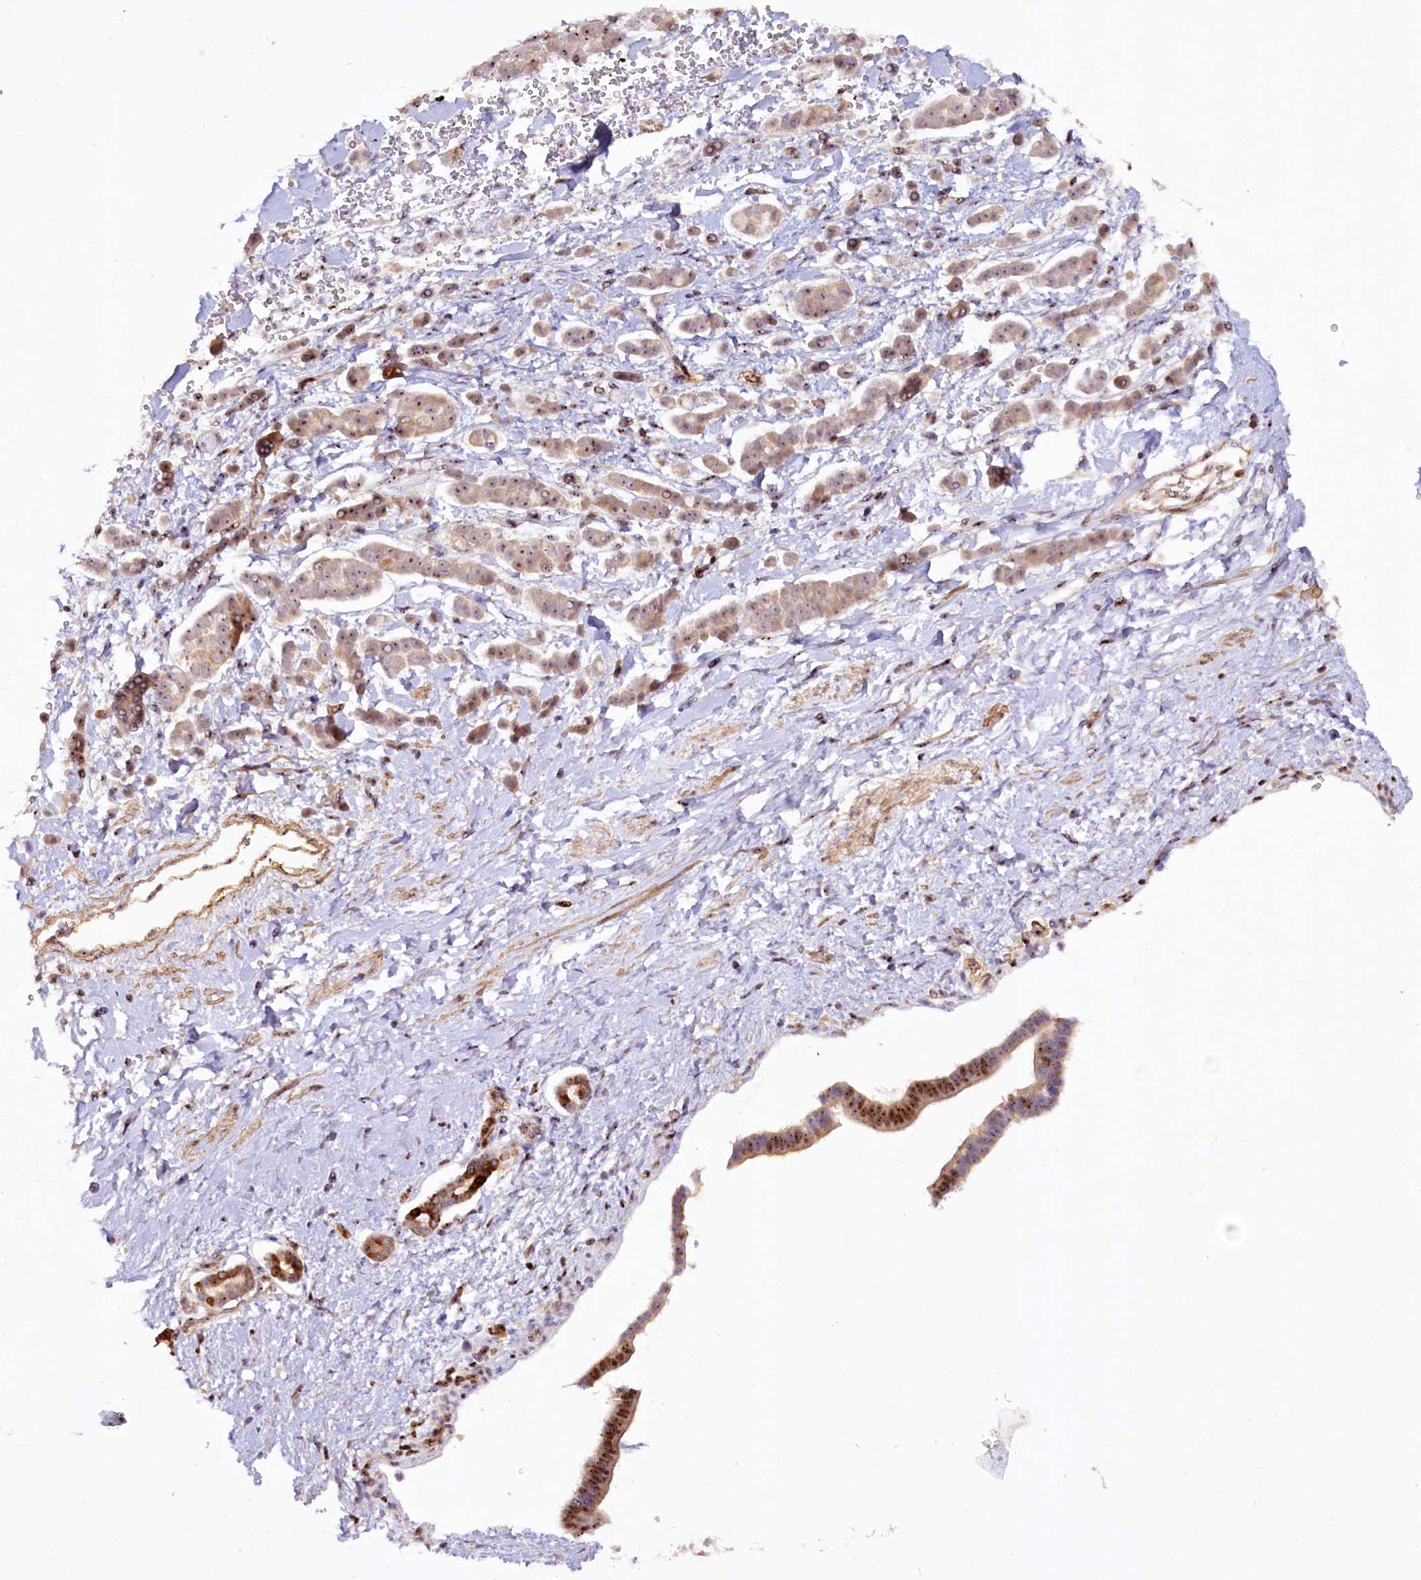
{"staining": {"intensity": "weak", "quantity": ">75%", "location": "cytoplasmic/membranous,nuclear"}, "tissue": "pancreatic cancer", "cell_type": "Tumor cells", "image_type": "cancer", "snomed": [{"axis": "morphology", "description": "Normal tissue, NOS"}, {"axis": "morphology", "description": "Adenocarcinoma, NOS"}, {"axis": "topography", "description": "Pancreas"}], "caption": "A histopathology image showing weak cytoplasmic/membranous and nuclear staining in approximately >75% of tumor cells in adenocarcinoma (pancreatic), as visualized by brown immunohistochemical staining.", "gene": "TCOF1", "patient": {"sex": "female", "age": 64}}